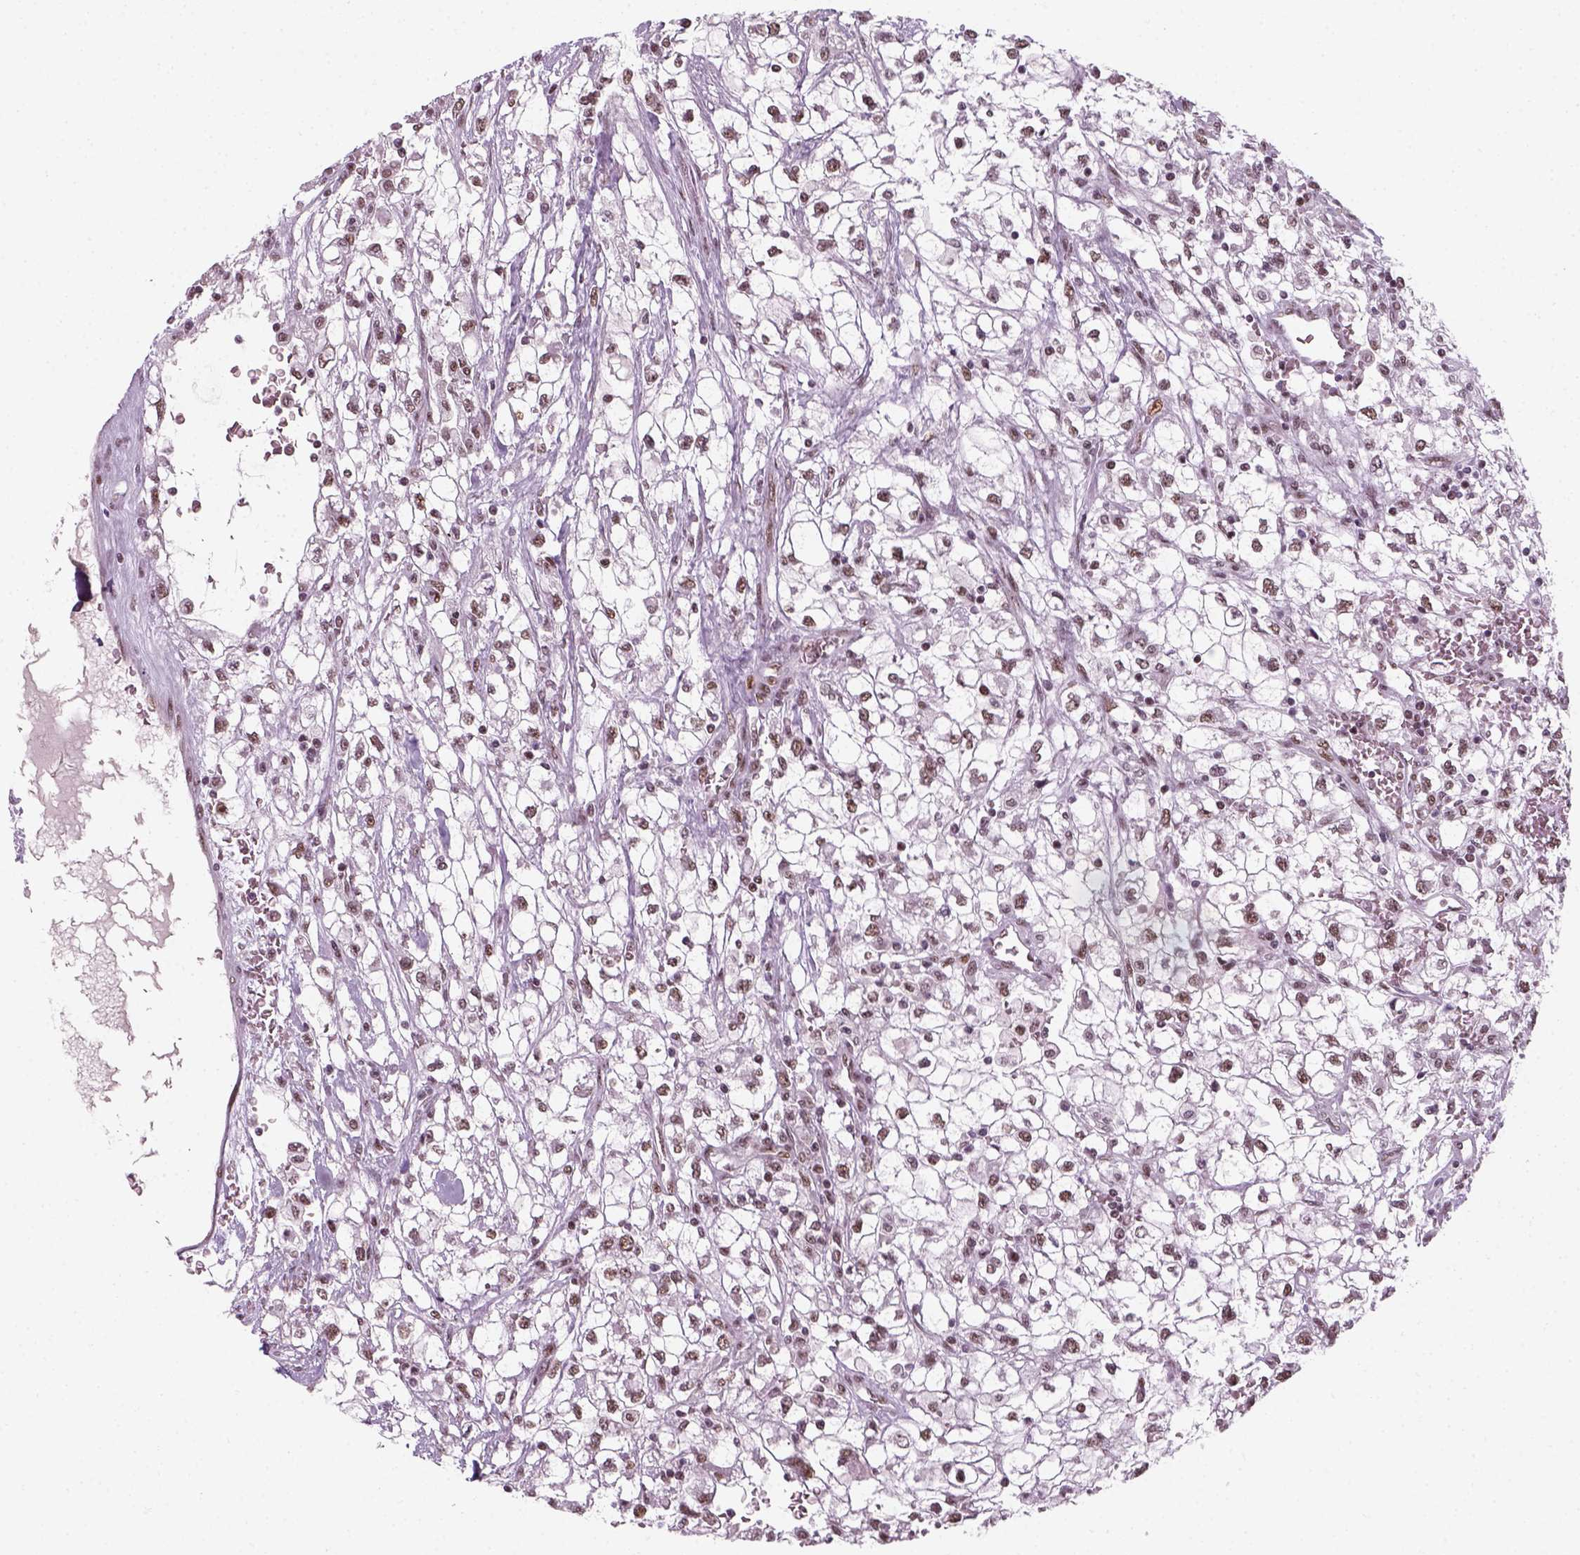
{"staining": {"intensity": "moderate", "quantity": "<25%", "location": "nuclear"}, "tissue": "renal cancer", "cell_type": "Tumor cells", "image_type": "cancer", "snomed": [{"axis": "morphology", "description": "Adenocarcinoma, NOS"}, {"axis": "topography", "description": "Kidney"}], "caption": "This photomicrograph displays renal cancer stained with immunohistochemistry (IHC) to label a protein in brown. The nuclear of tumor cells show moderate positivity for the protein. Nuclei are counter-stained blue.", "gene": "GTF2F1", "patient": {"sex": "male", "age": 59}}